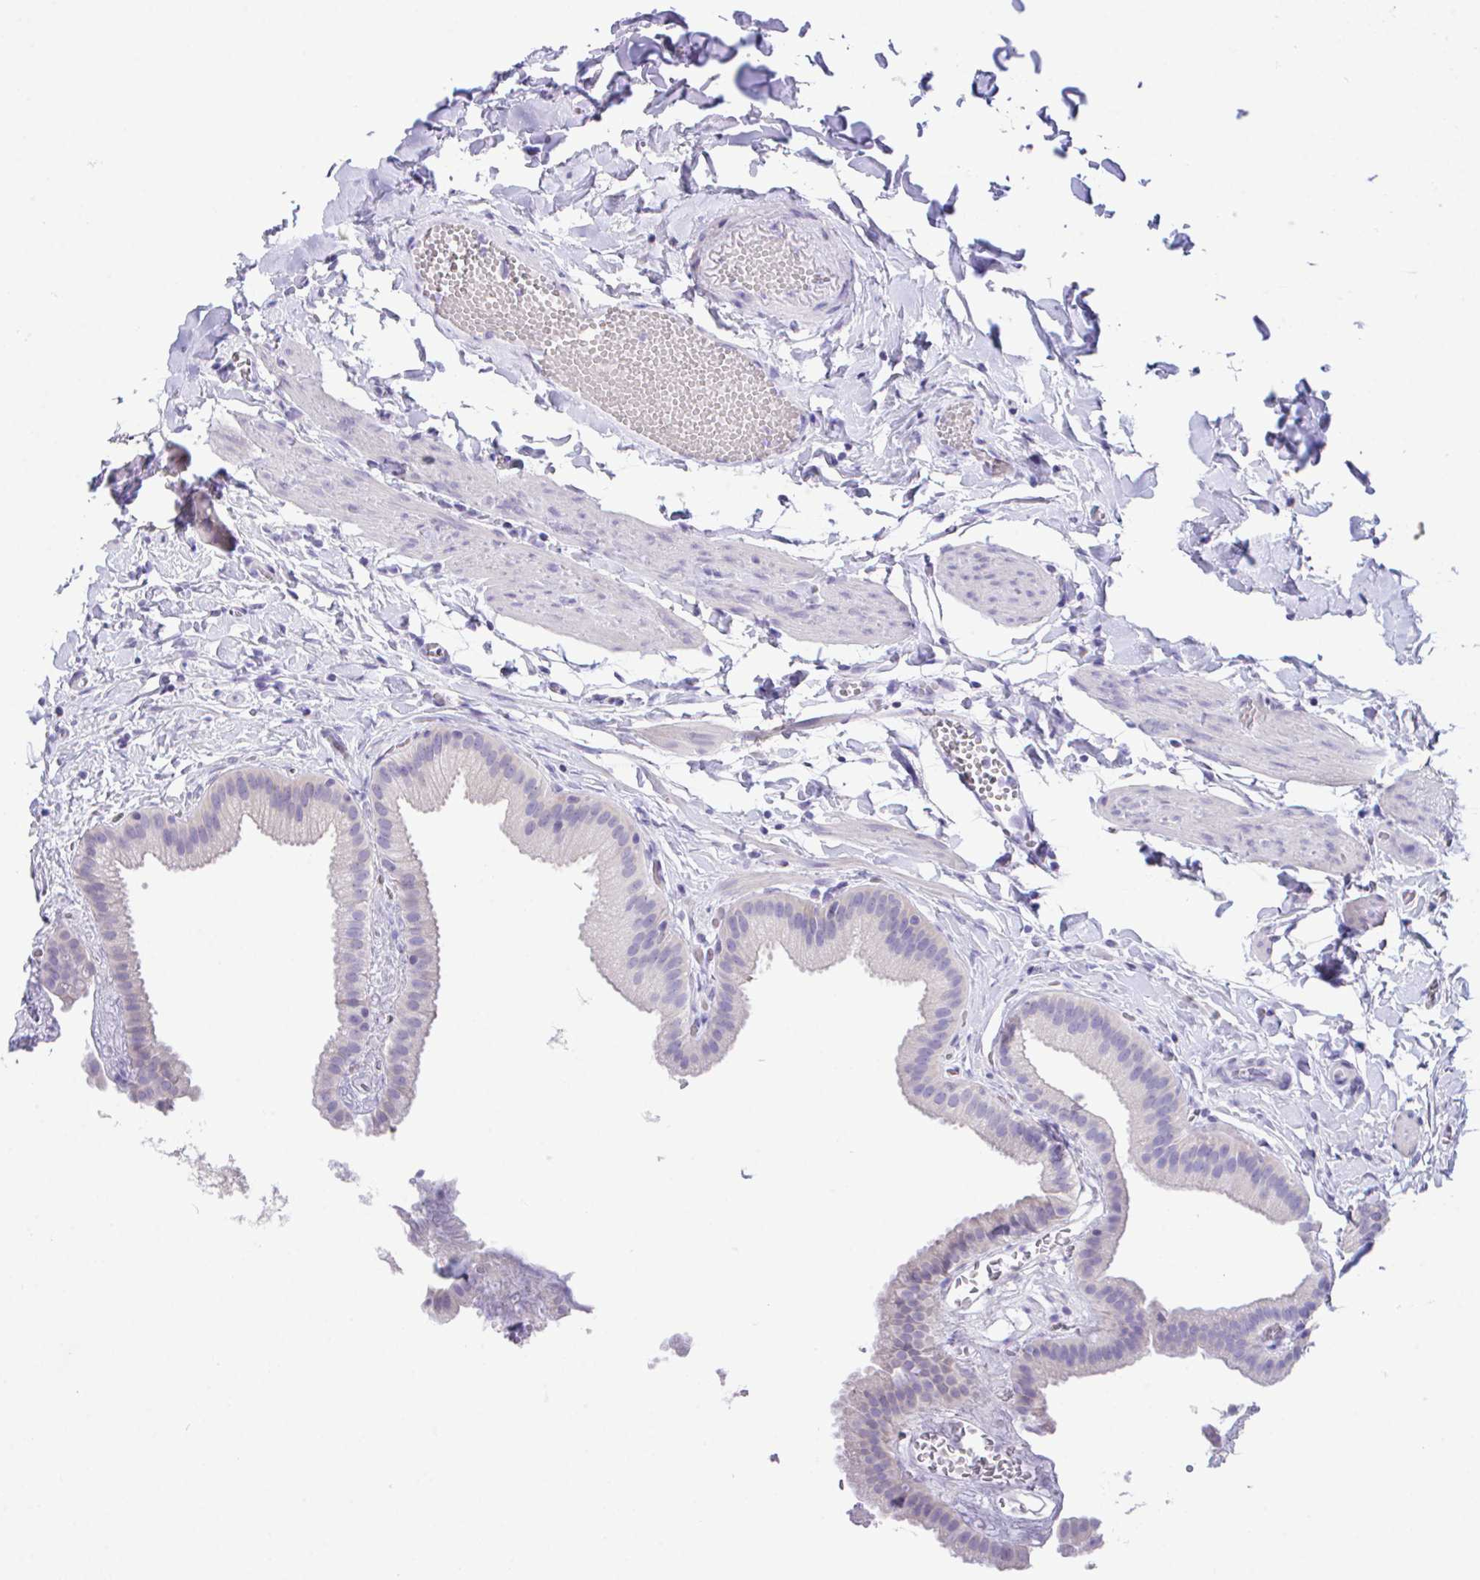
{"staining": {"intensity": "negative", "quantity": "none", "location": "none"}, "tissue": "gallbladder", "cell_type": "Glandular cells", "image_type": "normal", "snomed": [{"axis": "morphology", "description": "Normal tissue, NOS"}, {"axis": "topography", "description": "Gallbladder"}], "caption": "A high-resolution histopathology image shows immunohistochemistry (IHC) staining of normal gallbladder, which shows no significant expression in glandular cells. Brightfield microscopy of immunohistochemistry (IHC) stained with DAB (brown) and hematoxylin (blue), captured at high magnification.", "gene": "HACD4", "patient": {"sex": "female", "age": 63}}